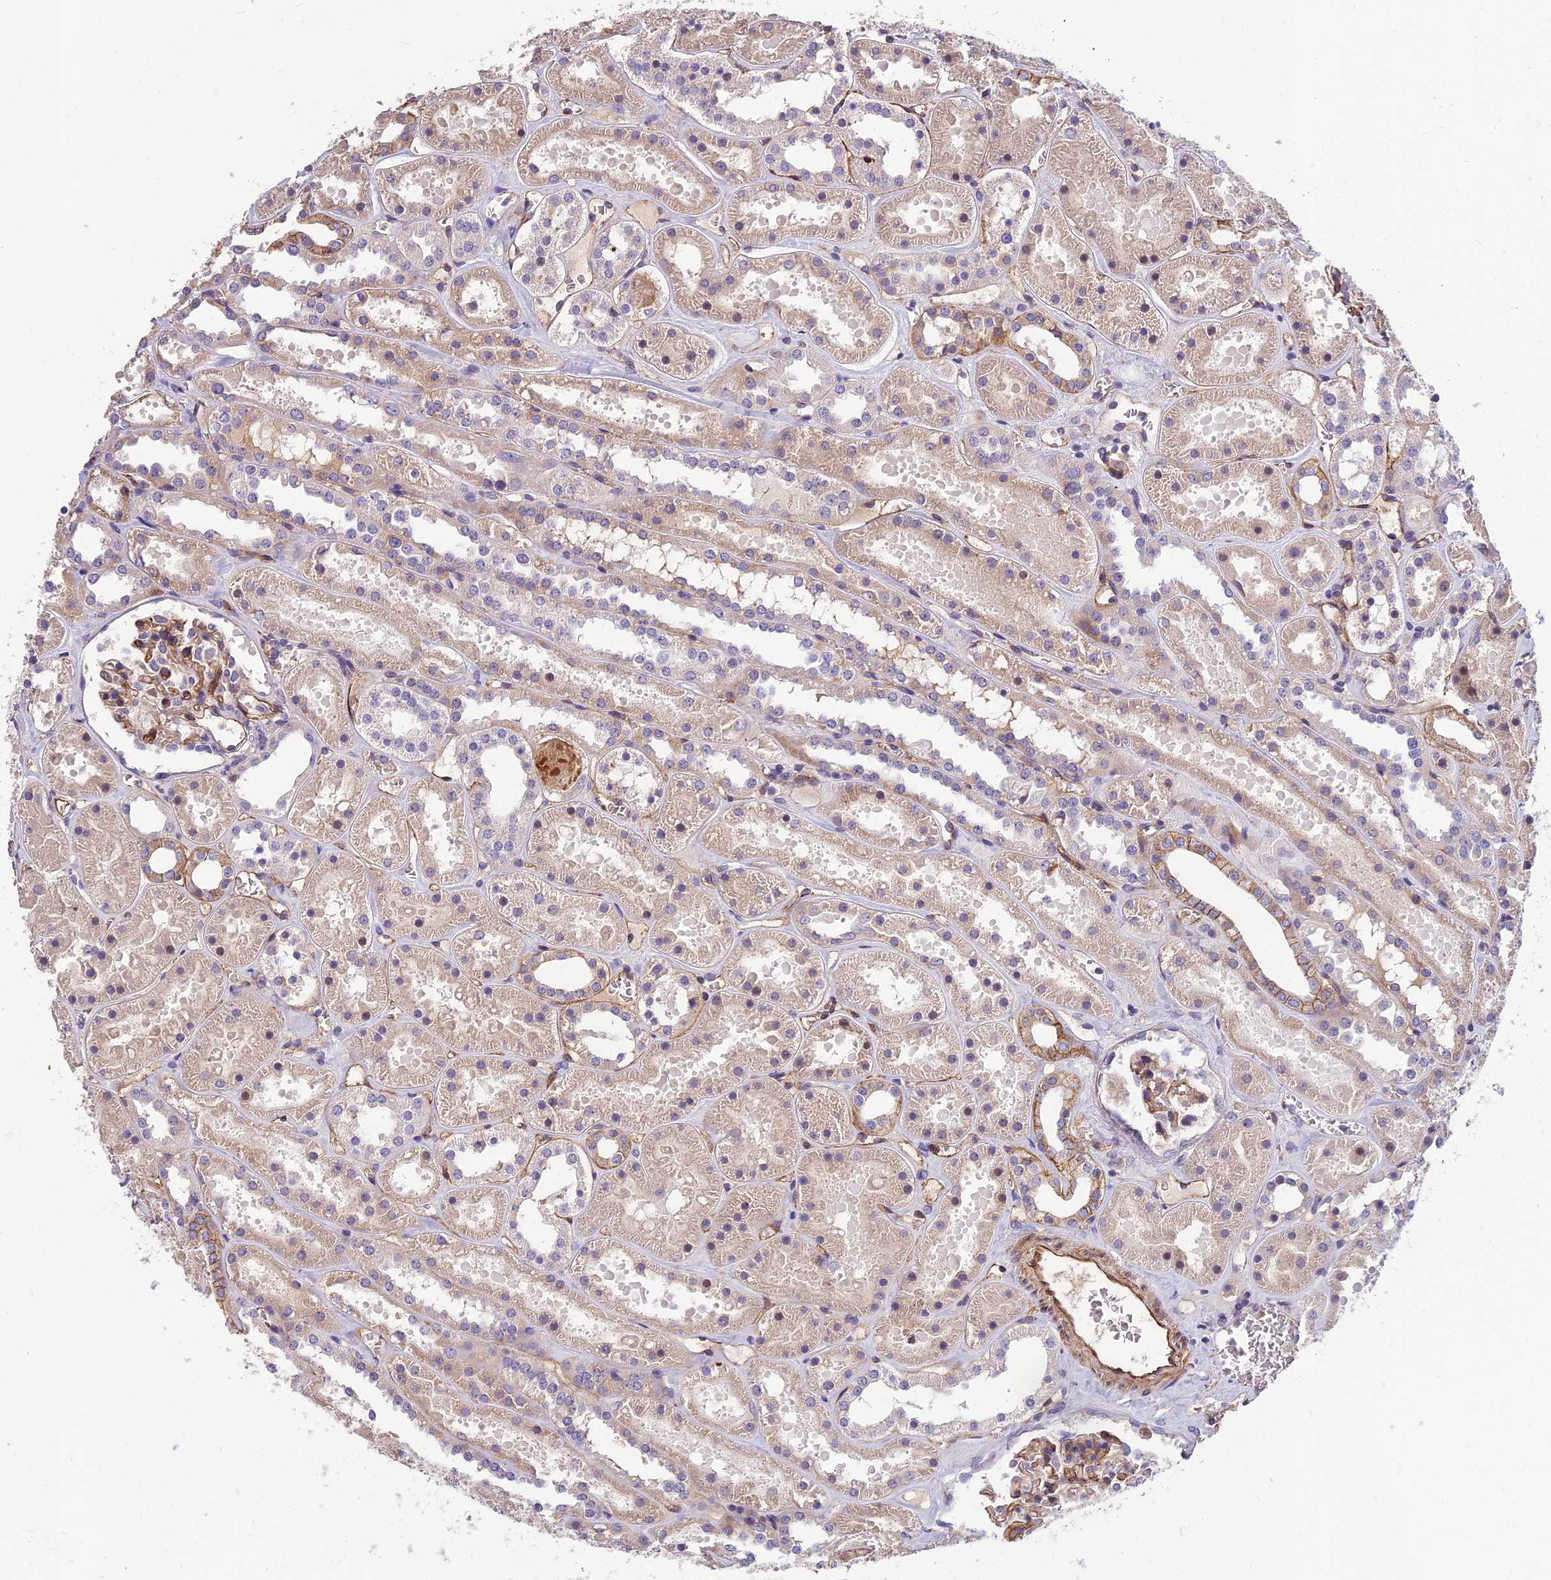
{"staining": {"intensity": "moderate", "quantity": "<25%", "location": "cytoplasmic/membranous"}, "tissue": "kidney", "cell_type": "Cells in glomeruli", "image_type": "normal", "snomed": [{"axis": "morphology", "description": "Normal tissue, NOS"}, {"axis": "topography", "description": "Kidney"}], "caption": "Moderate cytoplasmic/membranous protein expression is seen in approximately <25% of cells in glomeruli in kidney.", "gene": "TSPAN15", "patient": {"sex": "female", "age": 41}}